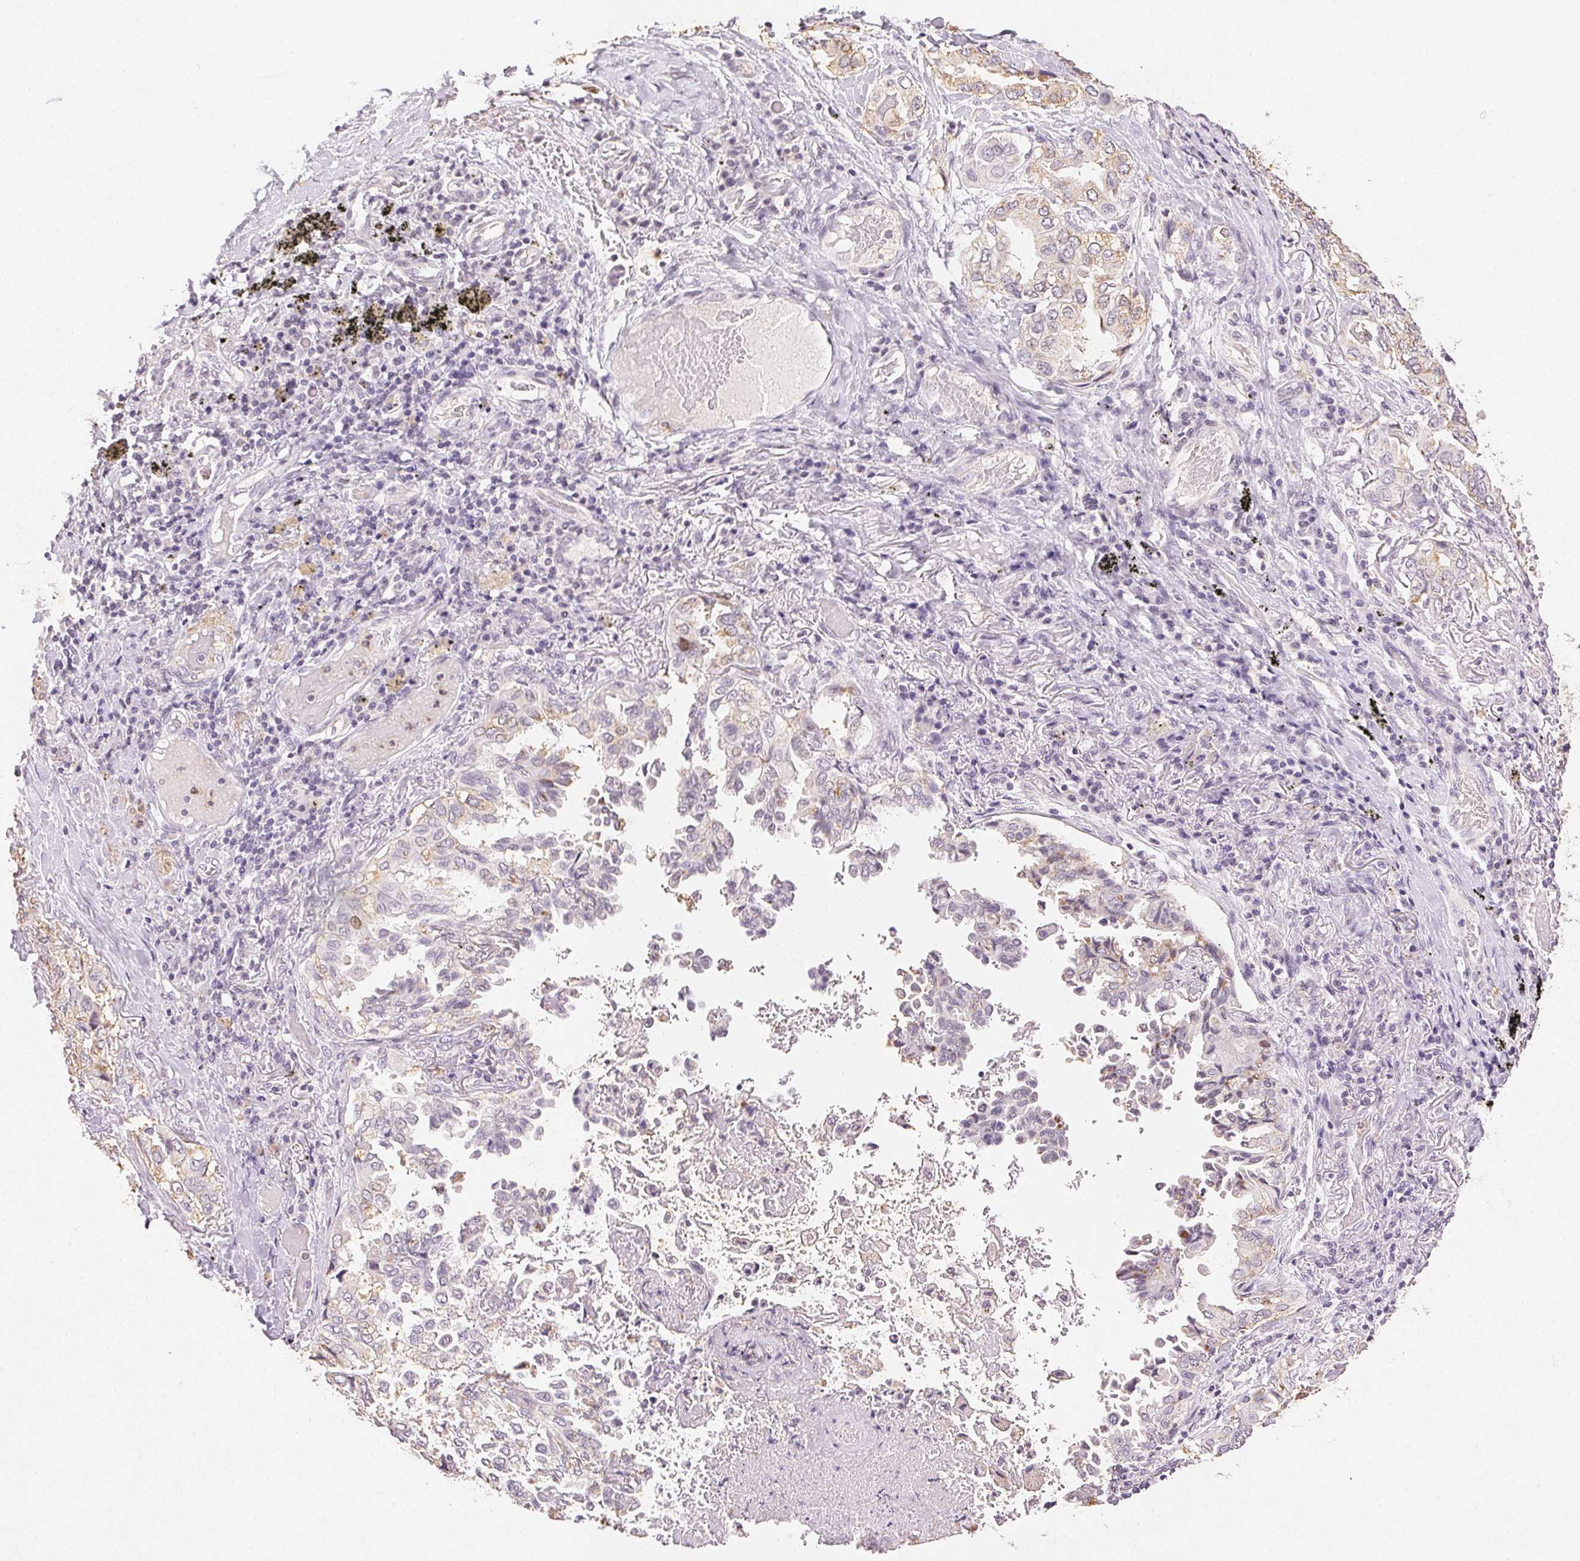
{"staining": {"intensity": "moderate", "quantity": "<25%", "location": "cytoplasmic/membranous"}, "tissue": "lung cancer", "cell_type": "Tumor cells", "image_type": "cancer", "snomed": [{"axis": "morphology", "description": "Aneuploidy"}, {"axis": "morphology", "description": "Adenocarcinoma, NOS"}, {"axis": "morphology", "description": "Adenocarcinoma, metastatic, NOS"}, {"axis": "topography", "description": "Lymph node"}, {"axis": "topography", "description": "Lung"}], "caption": "Protein positivity by immunohistochemistry shows moderate cytoplasmic/membranous staining in approximately <25% of tumor cells in metastatic adenocarcinoma (lung).", "gene": "SMTN", "patient": {"sex": "female", "age": 48}}